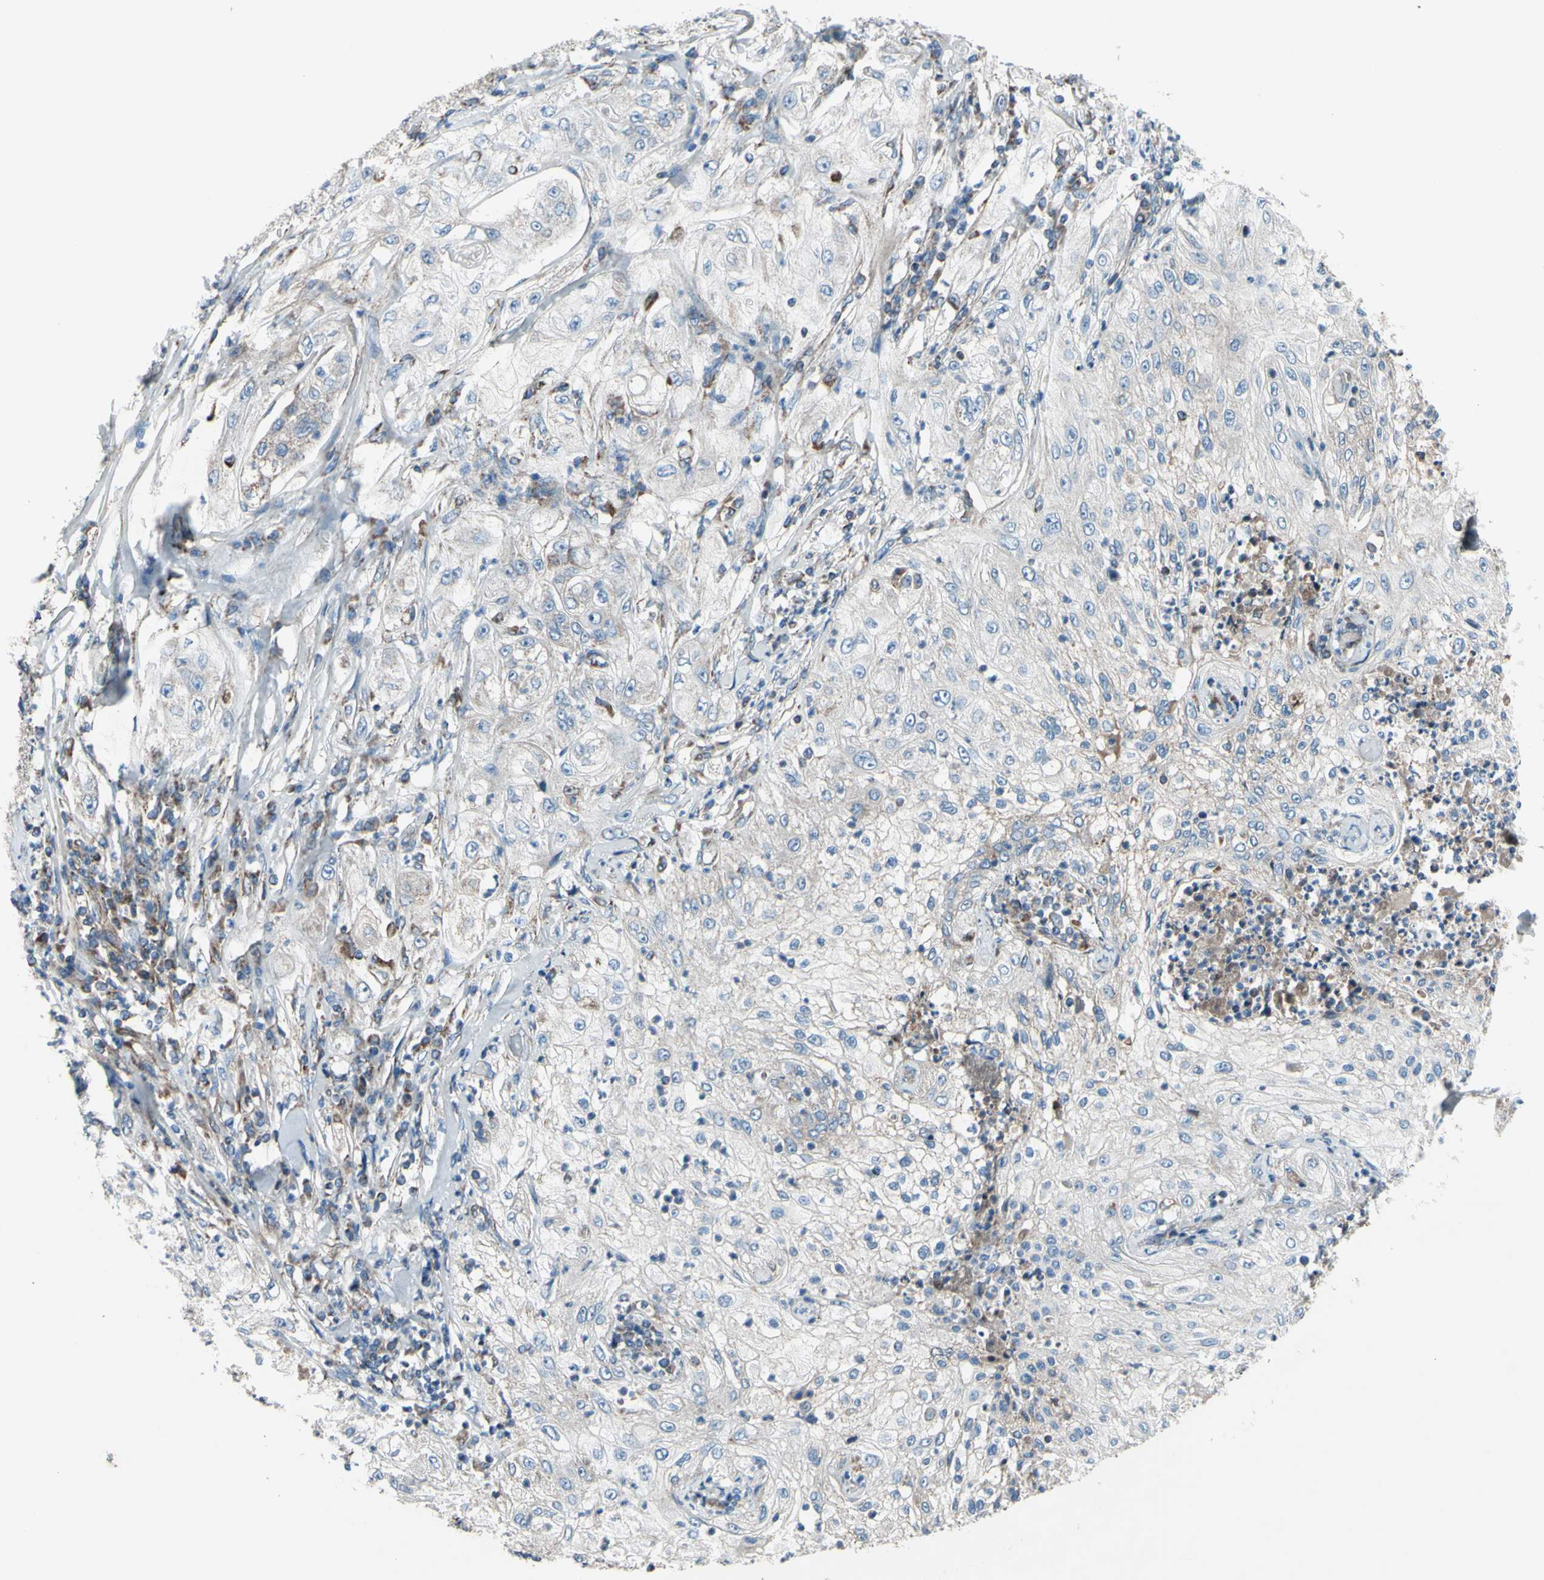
{"staining": {"intensity": "weak", "quantity": "<25%", "location": "cytoplasmic/membranous"}, "tissue": "lung cancer", "cell_type": "Tumor cells", "image_type": "cancer", "snomed": [{"axis": "morphology", "description": "Inflammation, NOS"}, {"axis": "morphology", "description": "Squamous cell carcinoma, NOS"}, {"axis": "topography", "description": "Lymph node"}, {"axis": "topography", "description": "Soft tissue"}, {"axis": "topography", "description": "Lung"}], "caption": "The histopathology image displays no significant staining in tumor cells of lung cancer (squamous cell carcinoma).", "gene": "EMC7", "patient": {"sex": "male", "age": 66}}